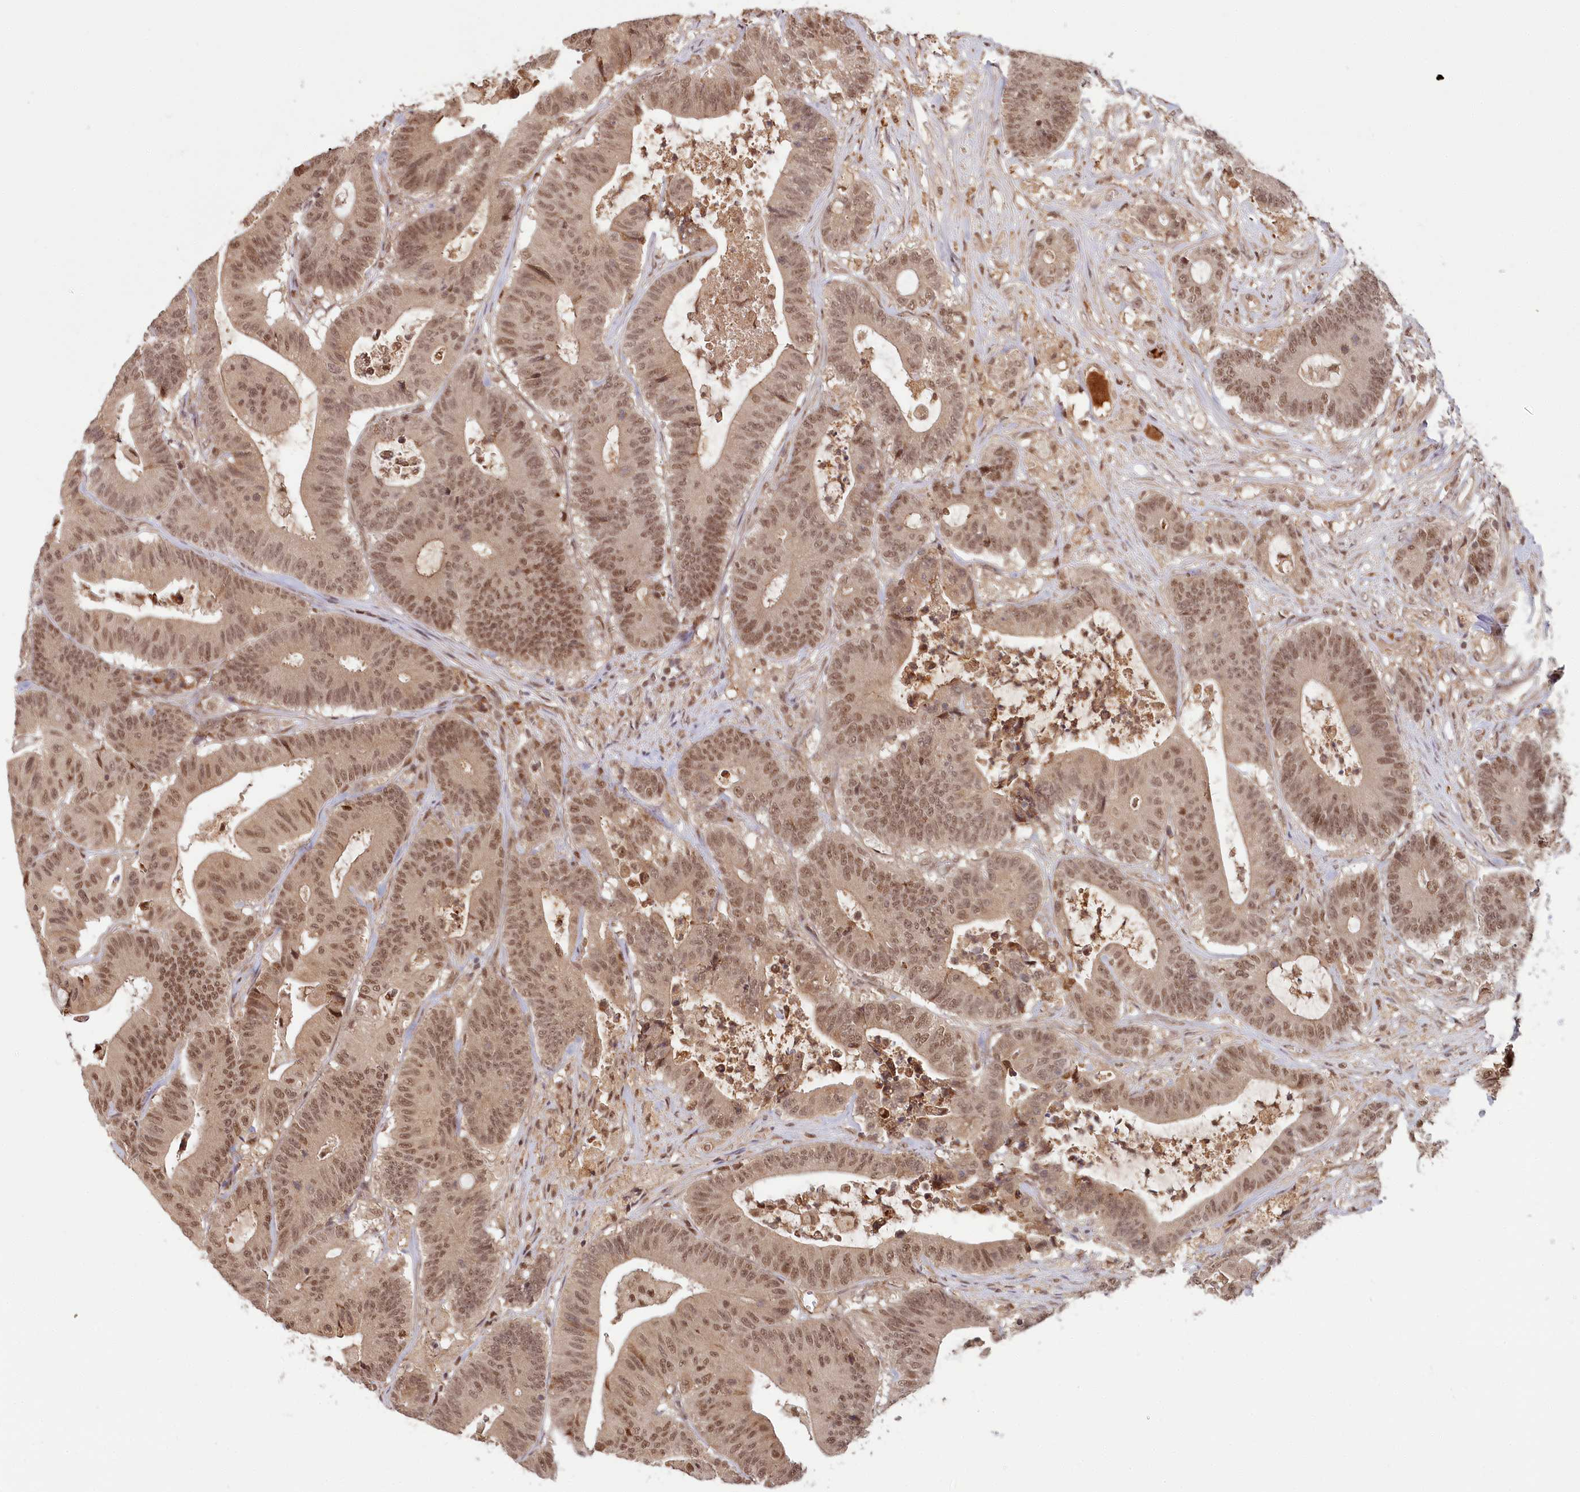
{"staining": {"intensity": "moderate", "quantity": ">75%", "location": "cytoplasmic/membranous,nuclear"}, "tissue": "colorectal cancer", "cell_type": "Tumor cells", "image_type": "cancer", "snomed": [{"axis": "morphology", "description": "Adenocarcinoma, NOS"}, {"axis": "topography", "description": "Colon"}], "caption": "There is medium levels of moderate cytoplasmic/membranous and nuclear positivity in tumor cells of colorectal adenocarcinoma, as demonstrated by immunohistochemical staining (brown color).", "gene": "WAPL", "patient": {"sex": "female", "age": 84}}